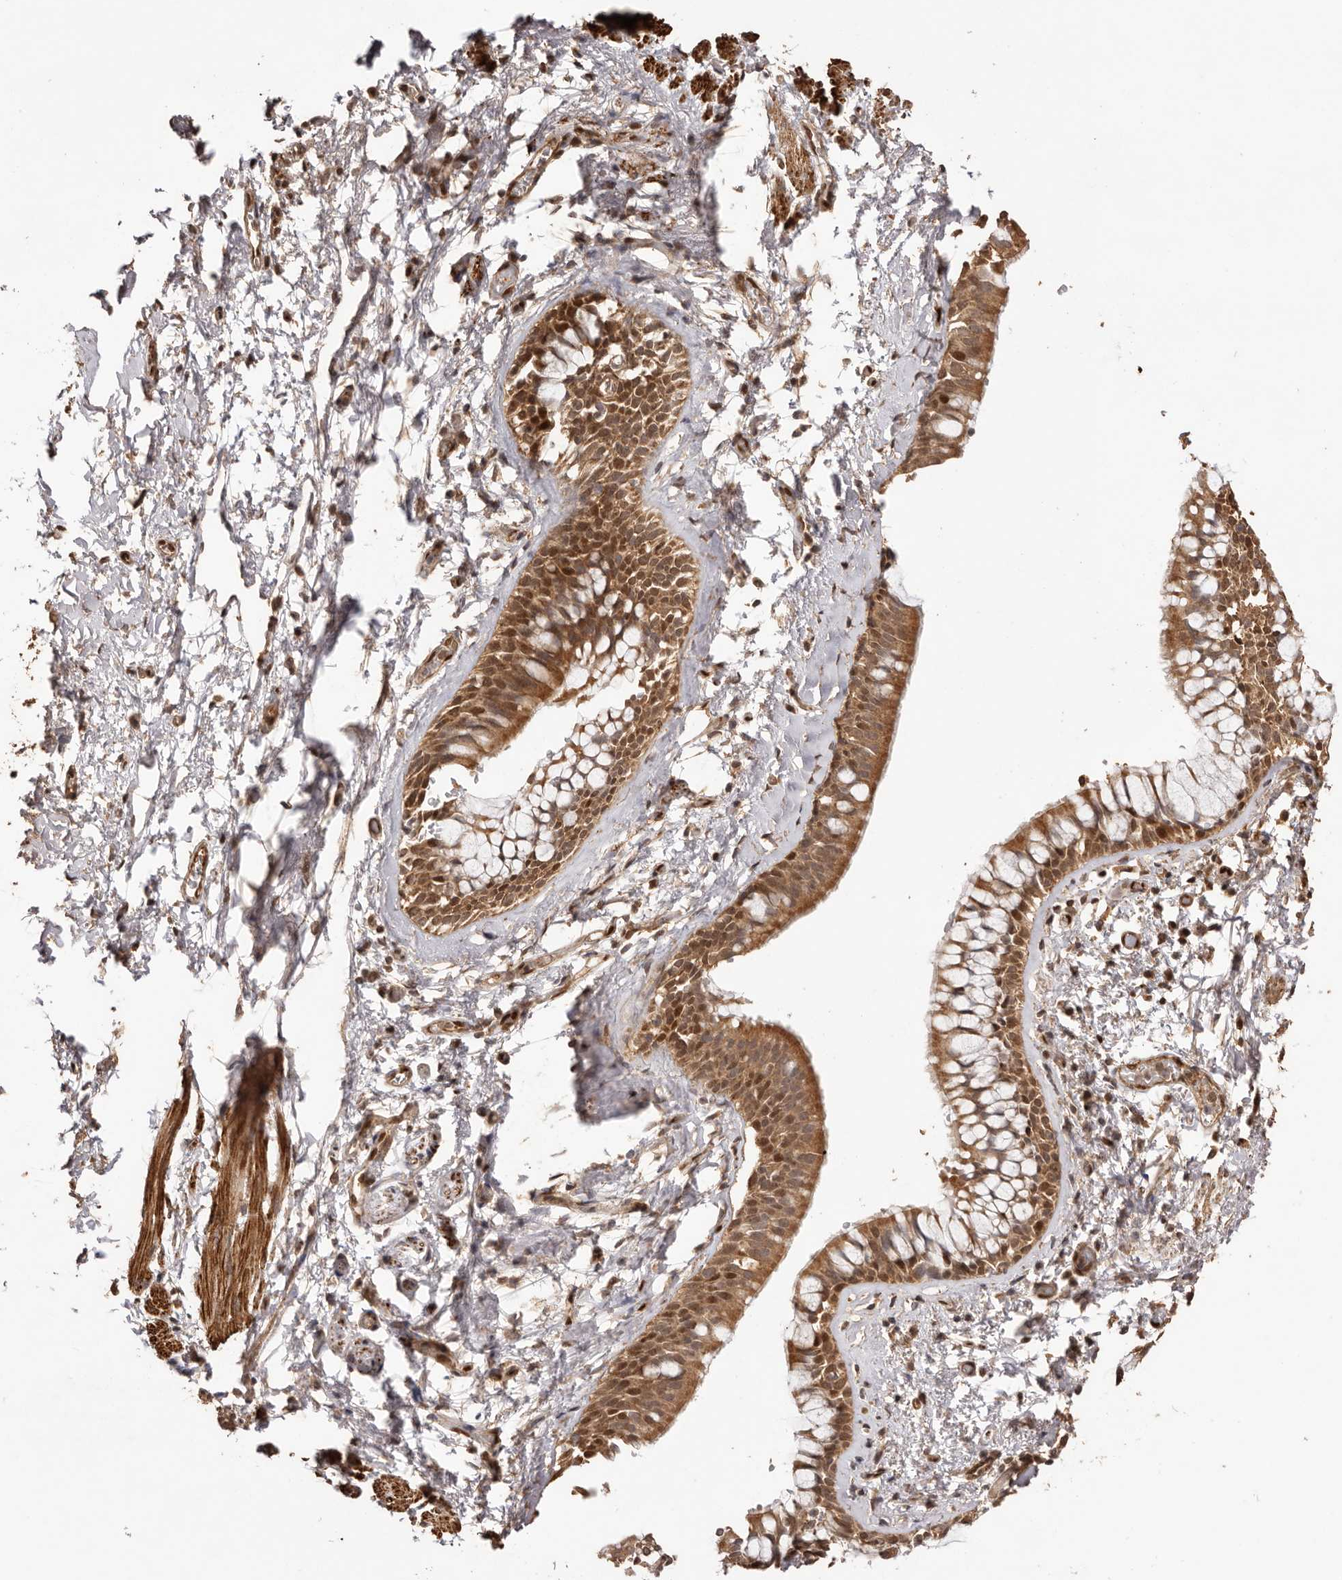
{"staining": {"intensity": "moderate", "quantity": ">75%", "location": "cytoplasmic/membranous,nuclear"}, "tissue": "bronchus", "cell_type": "Respiratory epithelial cells", "image_type": "normal", "snomed": [{"axis": "morphology", "description": "Normal tissue, NOS"}, {"axis": "morphology", "description": "Inflammation, NOS"}, {"axis": "topography", "description": "Cartilage tissue"}, {"axis": "topography", "description": "Bronchus"}, {"axis": "topography", "description": "Lung"}], "caption": "The immunohistochemical stain labels moderate cytoplasmic/membranous,nuclear positivity in respiratory epithelial cells of unremarkable bronchus. (DAB IHC with brightfield microscopy, high magnification).", "gene": "UBR2", "patient": {"sex": "female", "age": 64}}